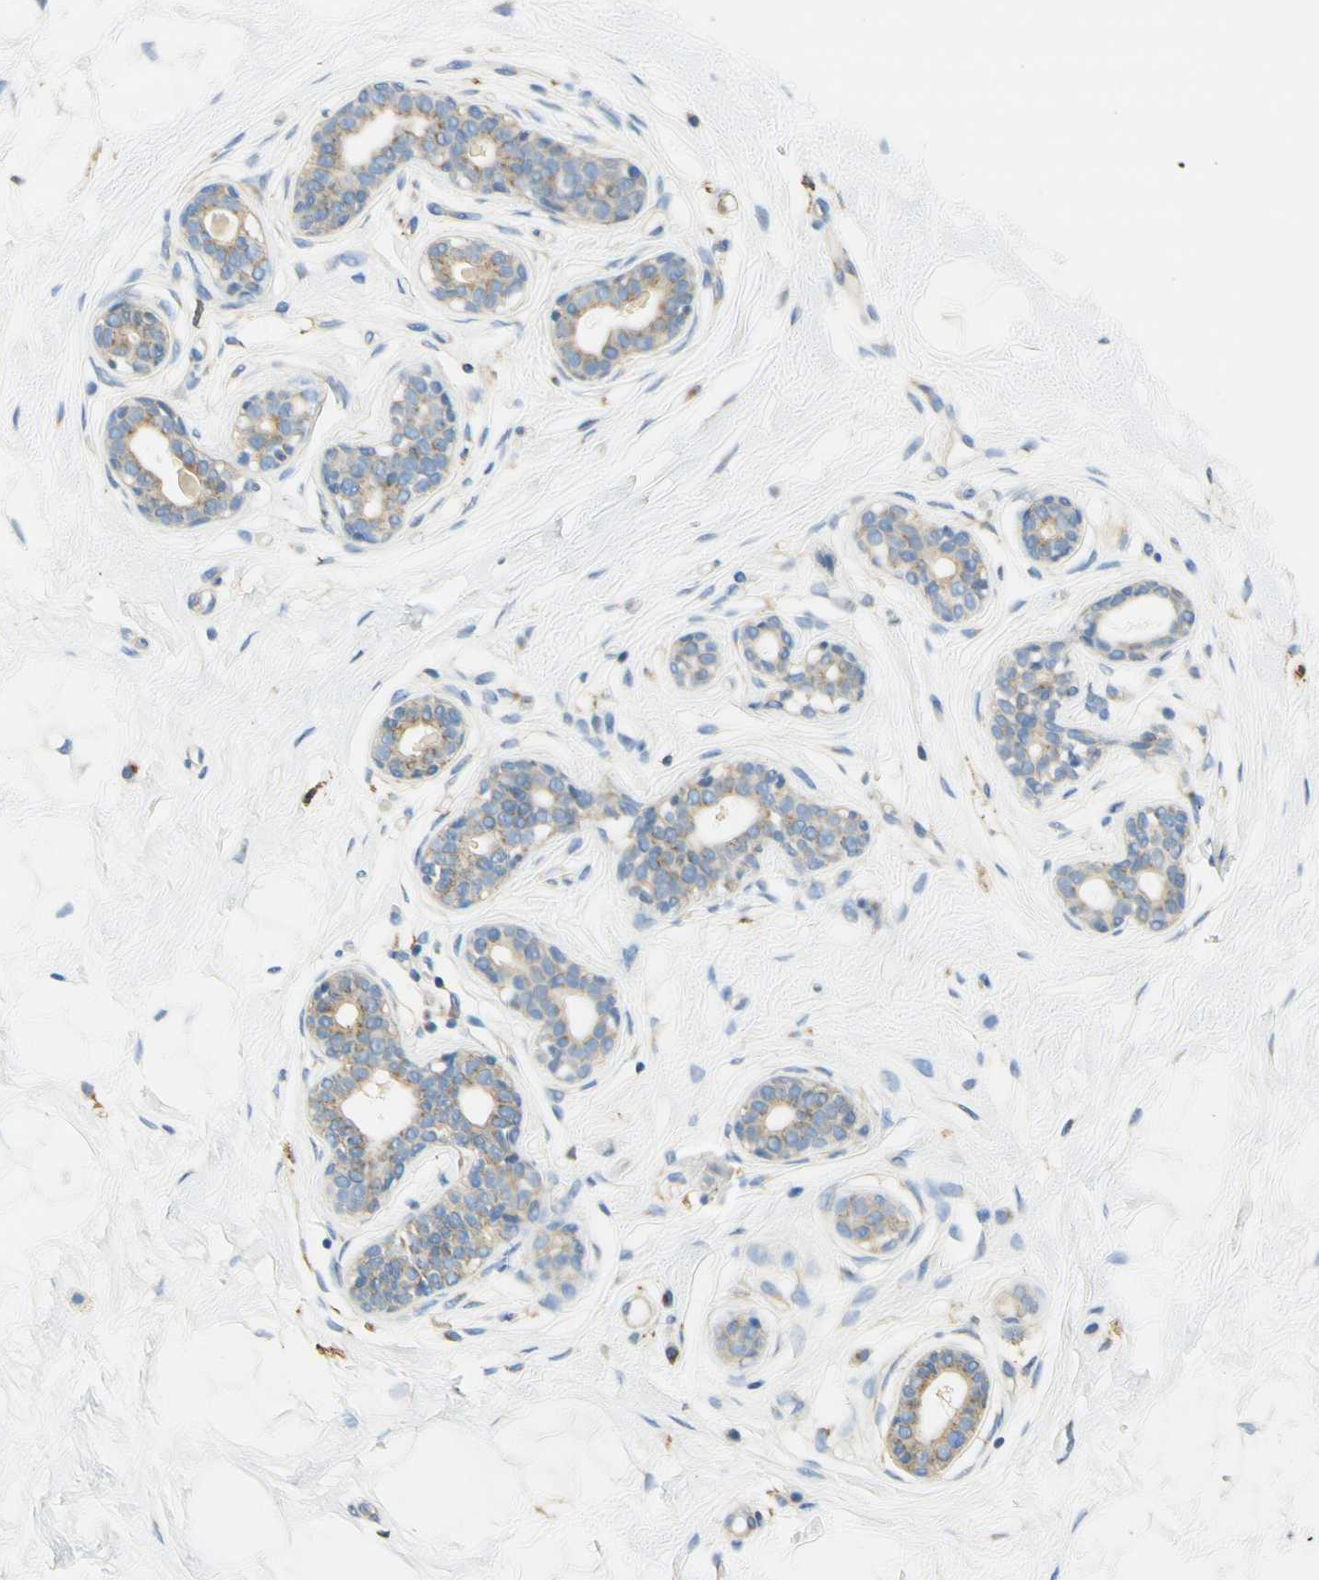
{"staining": {"intensity": "negative", "quantity": "none", "location": "none"}, "tissue": "breast", "cell_type": "Adipocytes", "image_type": "normal", "snomed": [{"axis": "morphology", "description": "Normal tissue, NOS"}, {"axis": "topography", "description": "Breast"}], "caption": "Human breast stained for a protein using IHC exhibits no expression in adipocytes.", "gene": "CLTC", "patient": {"sex": "female", "age": 23}}